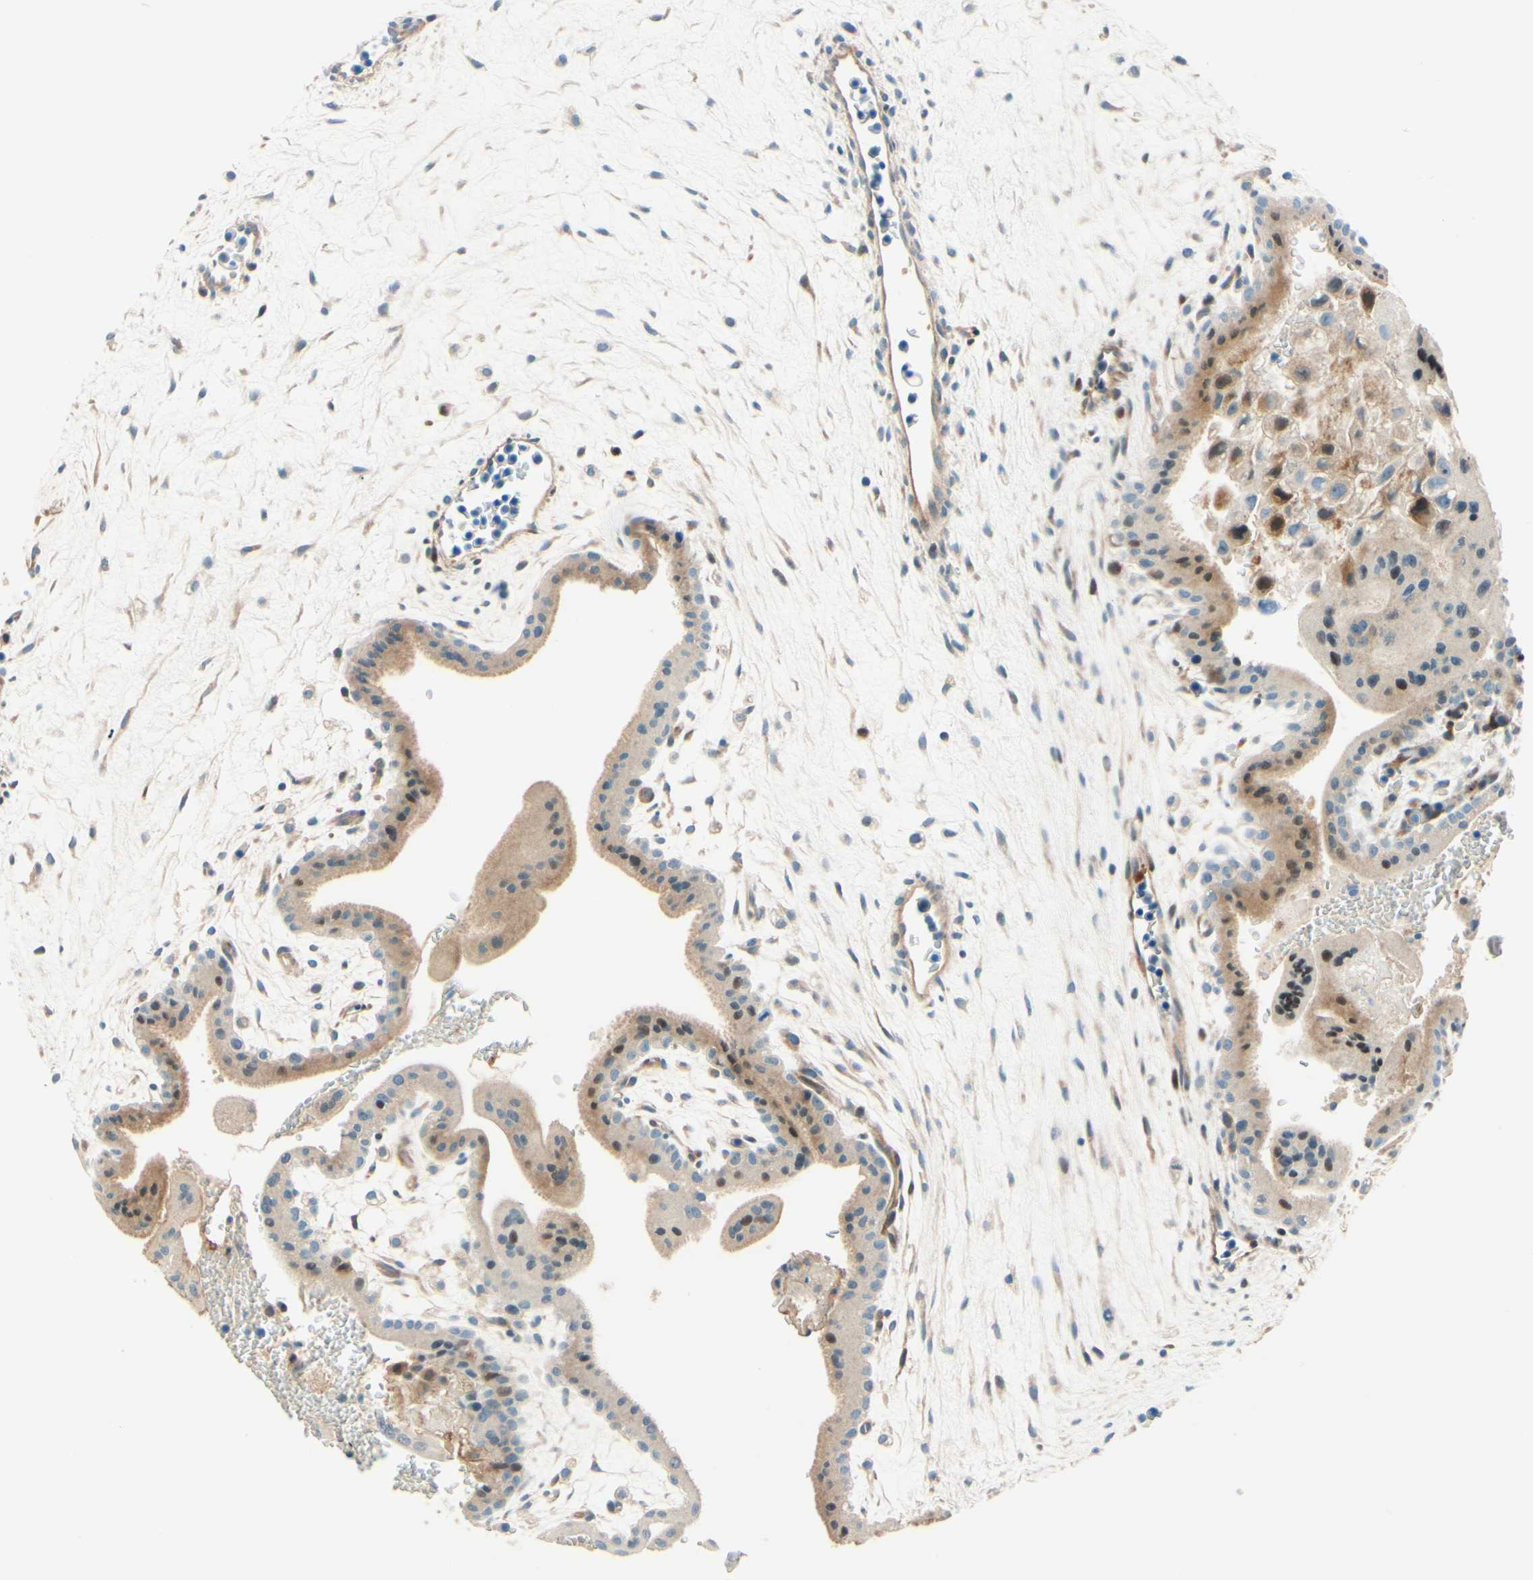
{"staining": {"intensity": "weak", "quantity": "<25%", "location": "cytoplasmic/membranous,nuclear"}, "tissue": "placenta", "cell_type": "Decidual cells", "image_type": "normal", "snomed": [{"axis": "morphology", "description": "Normal tissue, NOS"}, {"axis": "topography", "description": "Placenta"}], "caption": "This is a photomicrograph of immunohistochemistry staining of benign placenta, which shows no positivity in decidual cells. The staining was performed using DAB (3,3'-diaminobenzidine) to visualize the protein expression in brown, while the nuclei were stained in blue with hematoxylin (Magnification: 20x).", "gene": "TAOK2", "patient": {"sex": "female", "age": 35}}